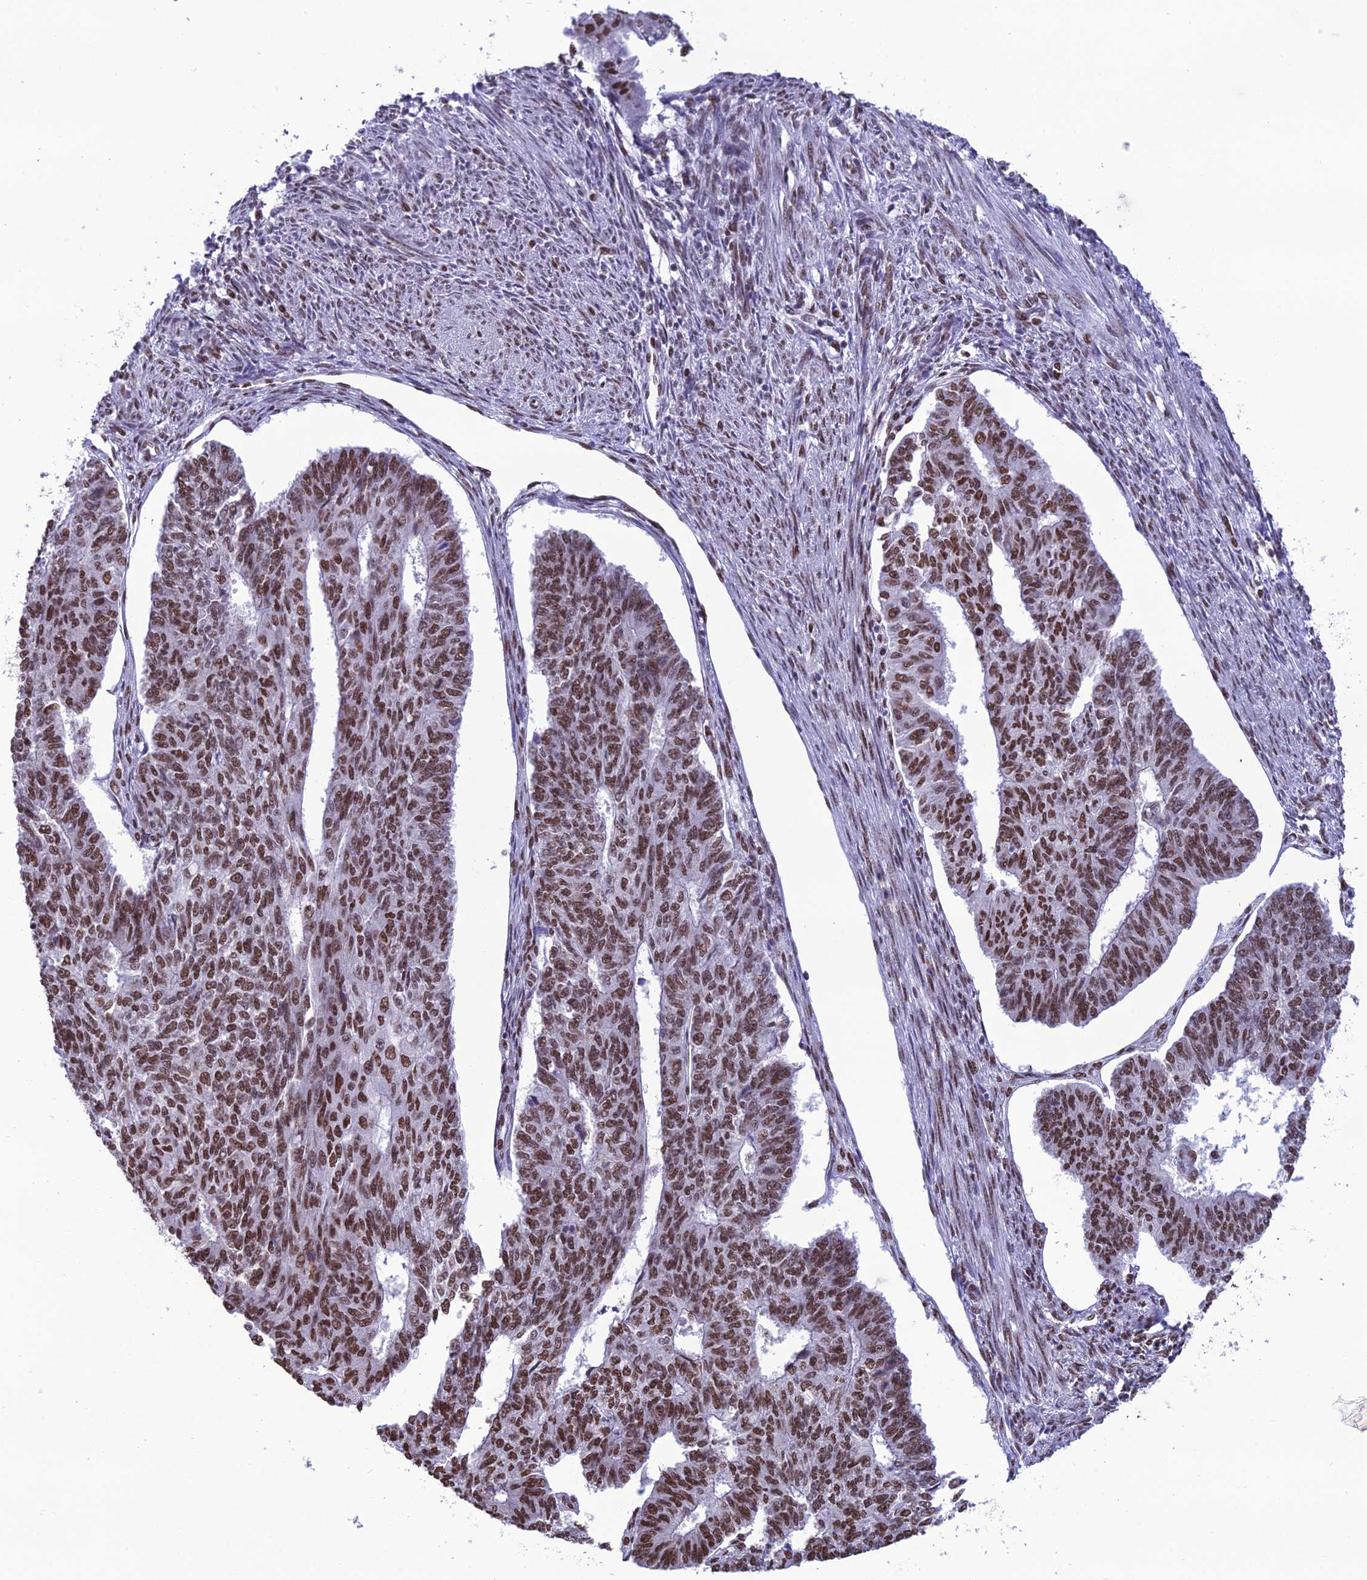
{"staining": {"intensity": "strong", "quantity": ">75%", "location": "nuclear"}, "tissue": "endometrial cancer", "cell_type": "Tumor cells", "image_type": "cancer", "snomed": [{"axis": "morphology", "description": "Adenocarcinoma, NOS"}, {"axis": "topography", "description": "Endometrium"}], "caption": "Brown immunohistochemical staining in adenocarcinoma (endometrial) exhibits strong nuclear positivity in about >75% of tumor cells. (DAB IHC, brown staining for protein, blue staining for nuclei).", "gene": "PRAMEF12", "patient": {"sex": "female", "age": 32}}